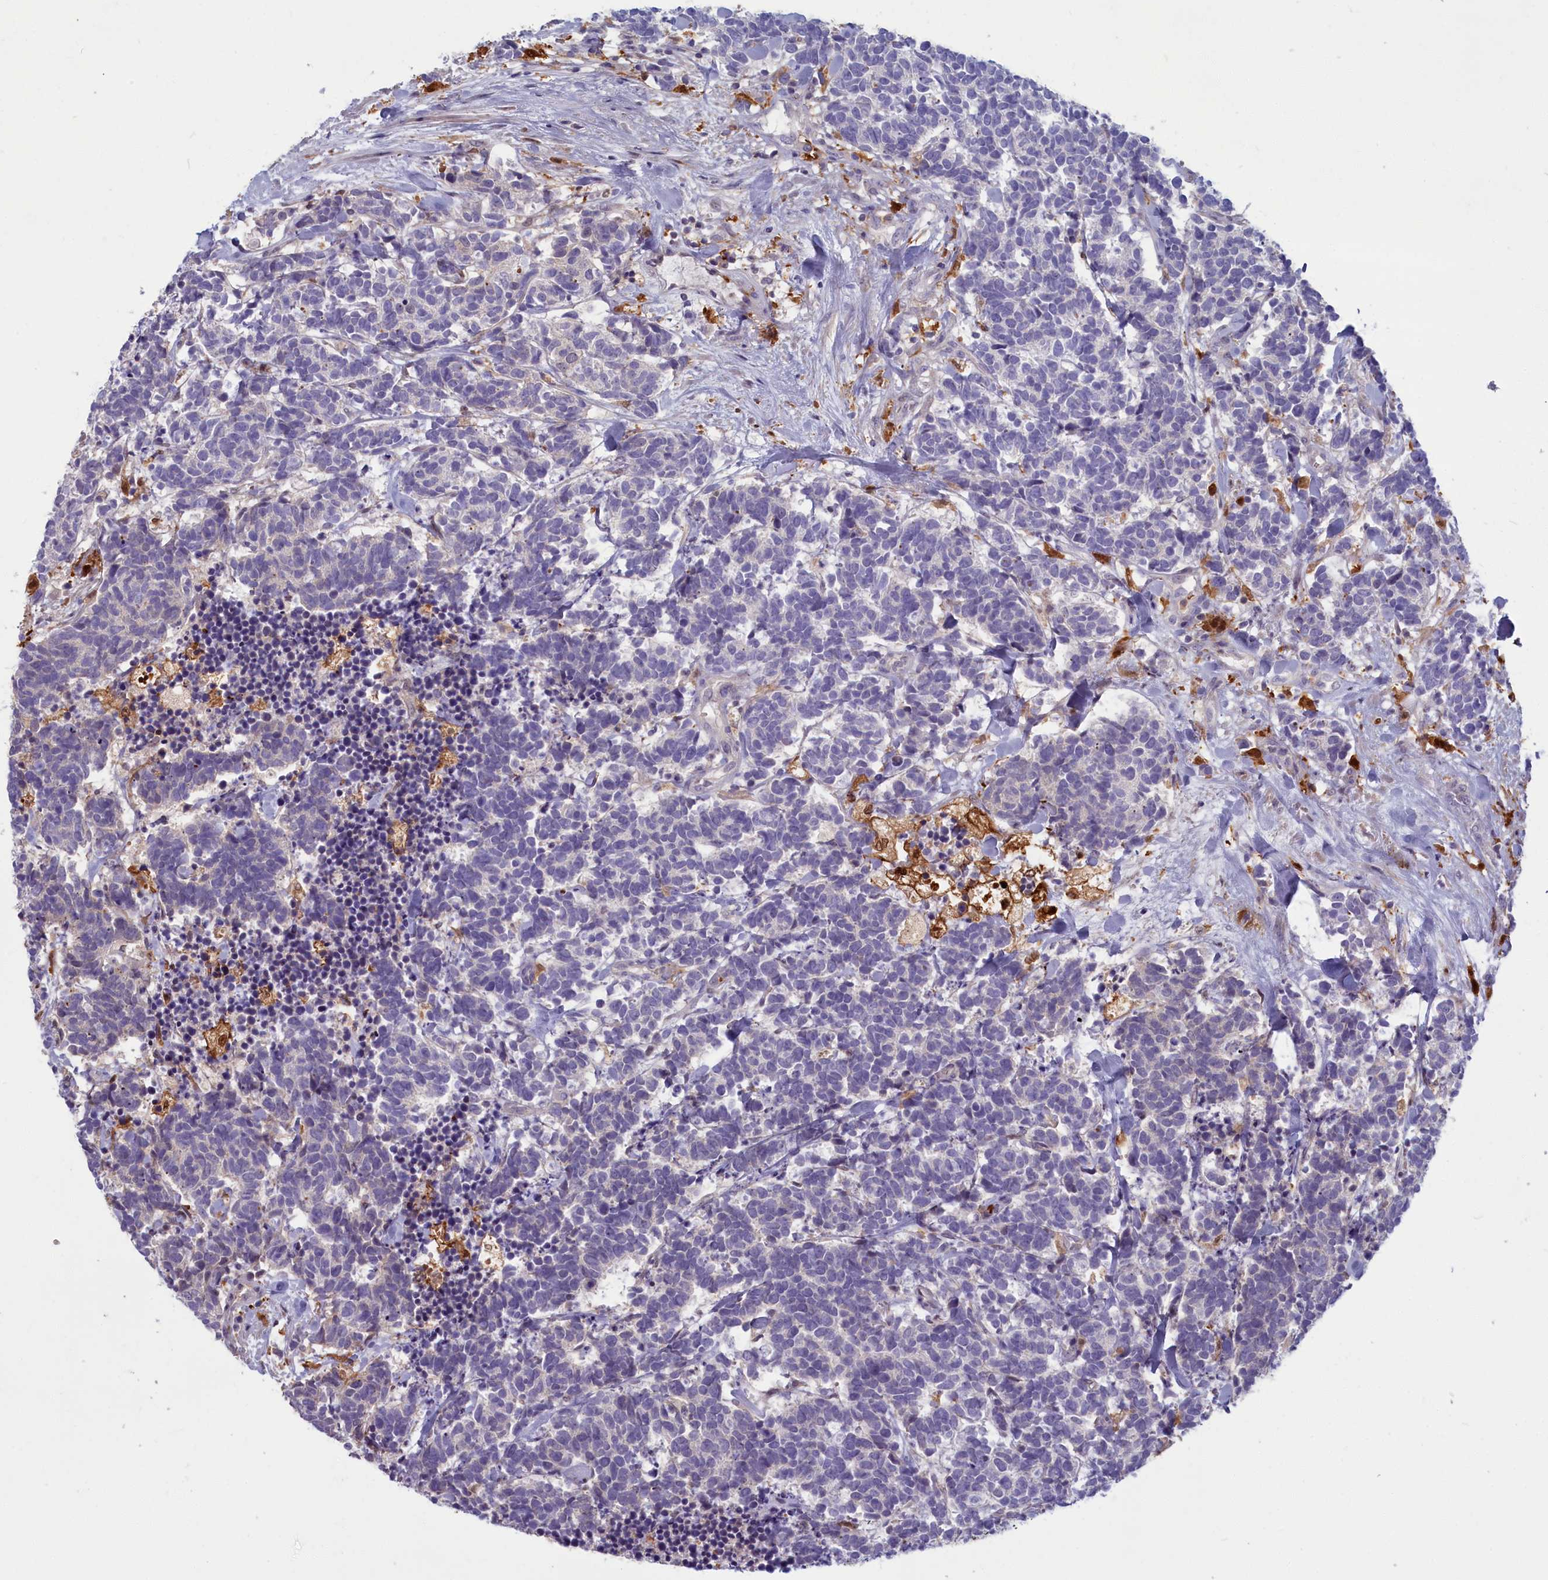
{"staining": {"intensity": "negative", "quantity": "none", "location": "none"}, "tissue": "carcinoid", "cell_type": "Tumor cells", "image_type": "cancer", "snomed": [{"axis": "morphology", "description": "Carcinoma, NOS"}, {"axis": "morphology", "description": "Carcinoid, malignant, NOS"}, {"axis": "topography", "description": "Prostate"}], "caption": "Tumor cells are negative for brown protein staining in carcinoid.", "gene": "BLVRB", "patient": {"sex": "male", "age": 57}}